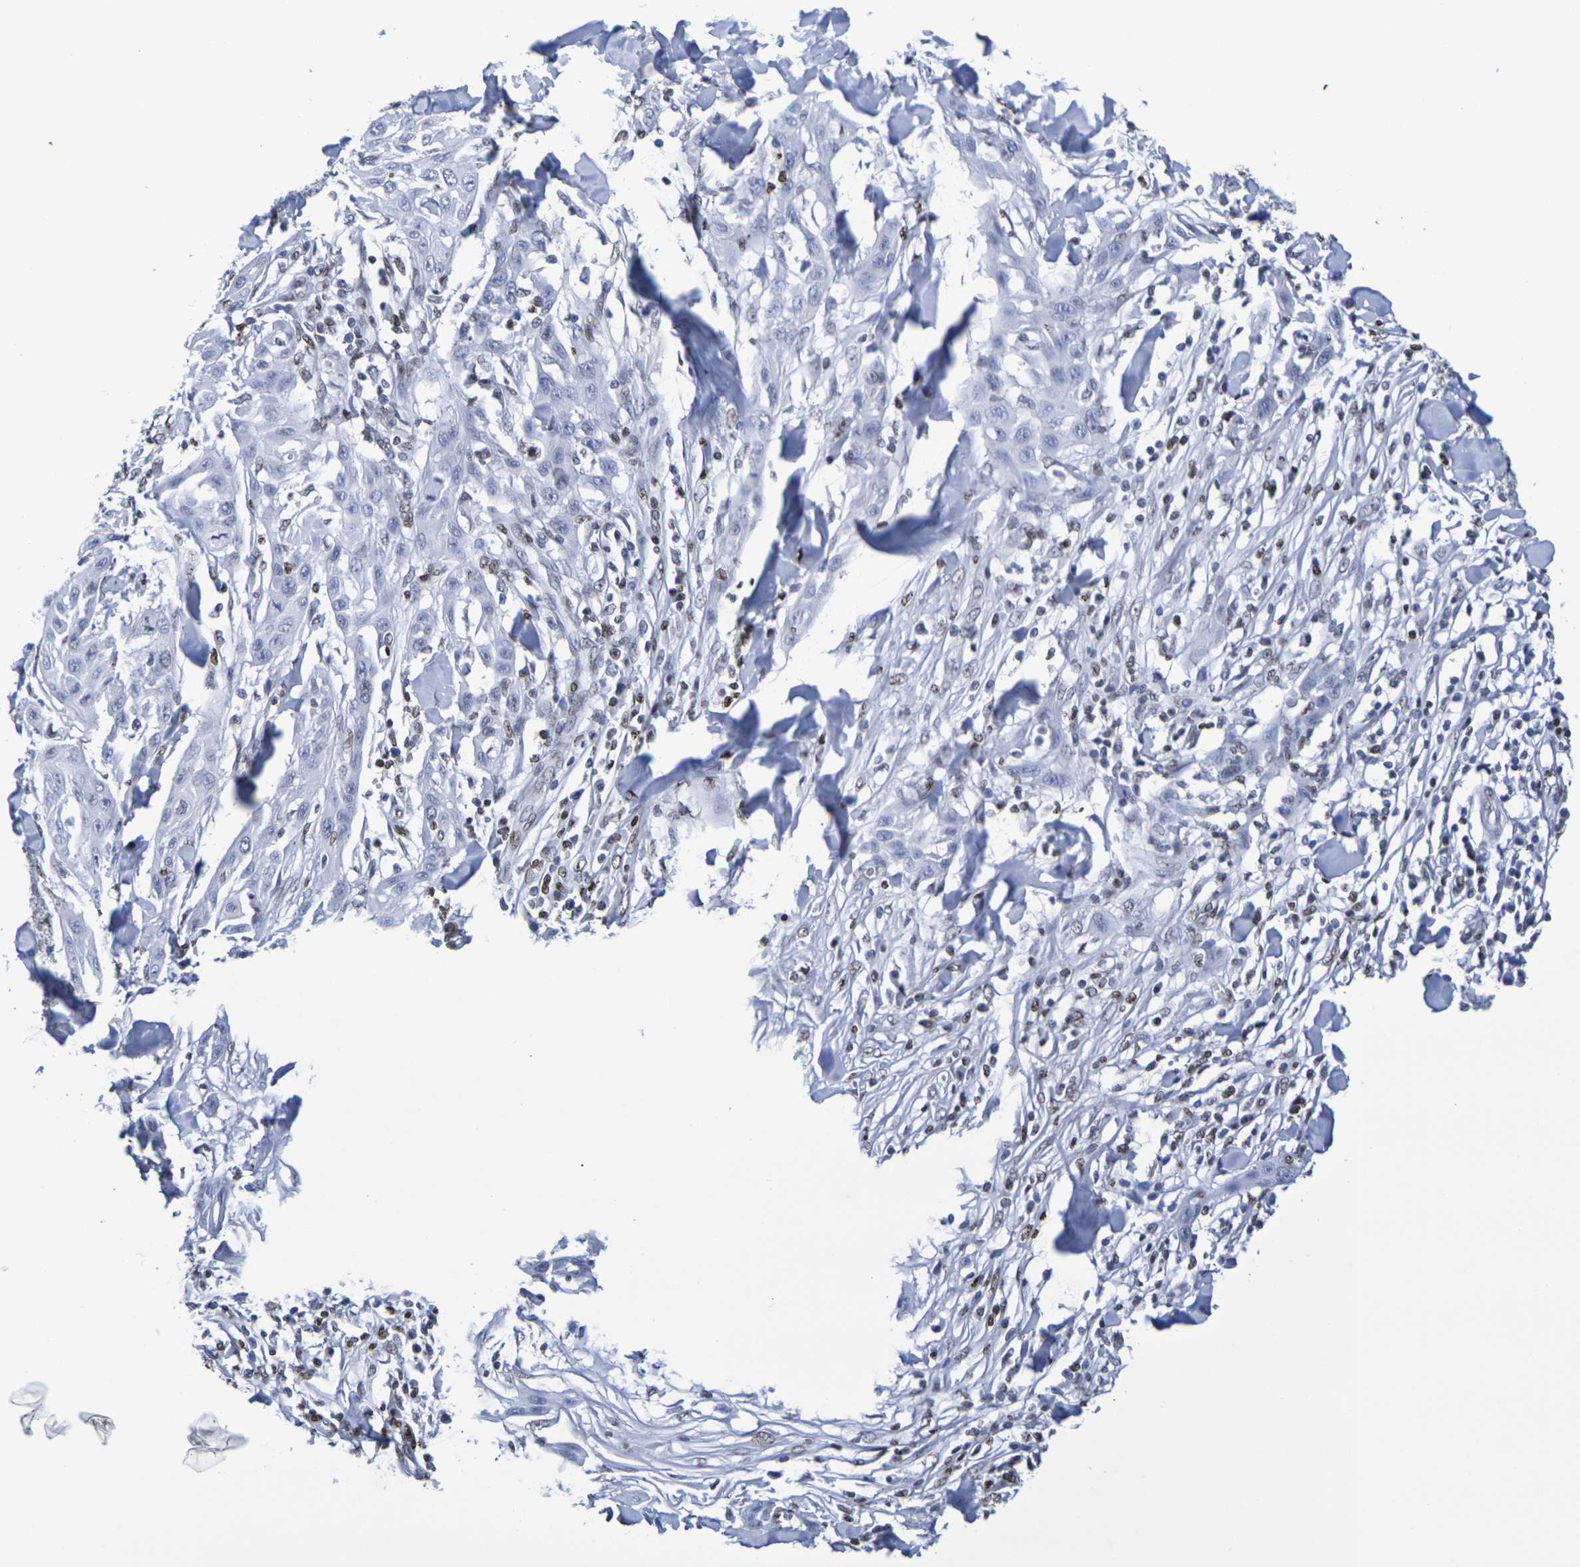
{"staining": {"intensity": "negative", "quantity": "none", "location": "none"}, "tissue": "skin cancer", "cell_type": "Tumor cells", "image_type": "cancer", "snomed": [{"axis": "morphology", "description": "Squamous cell carcinoma, NOS"}, {"axis": "topography", "description": "Skin"}], "caption": "This is an immunohistochemistry photomicrograph of skin squamous cell carcinoma. There is no expression in tumor cells.", "gene": "H1-5", "patient": {"sex": "male", "age": 24}}